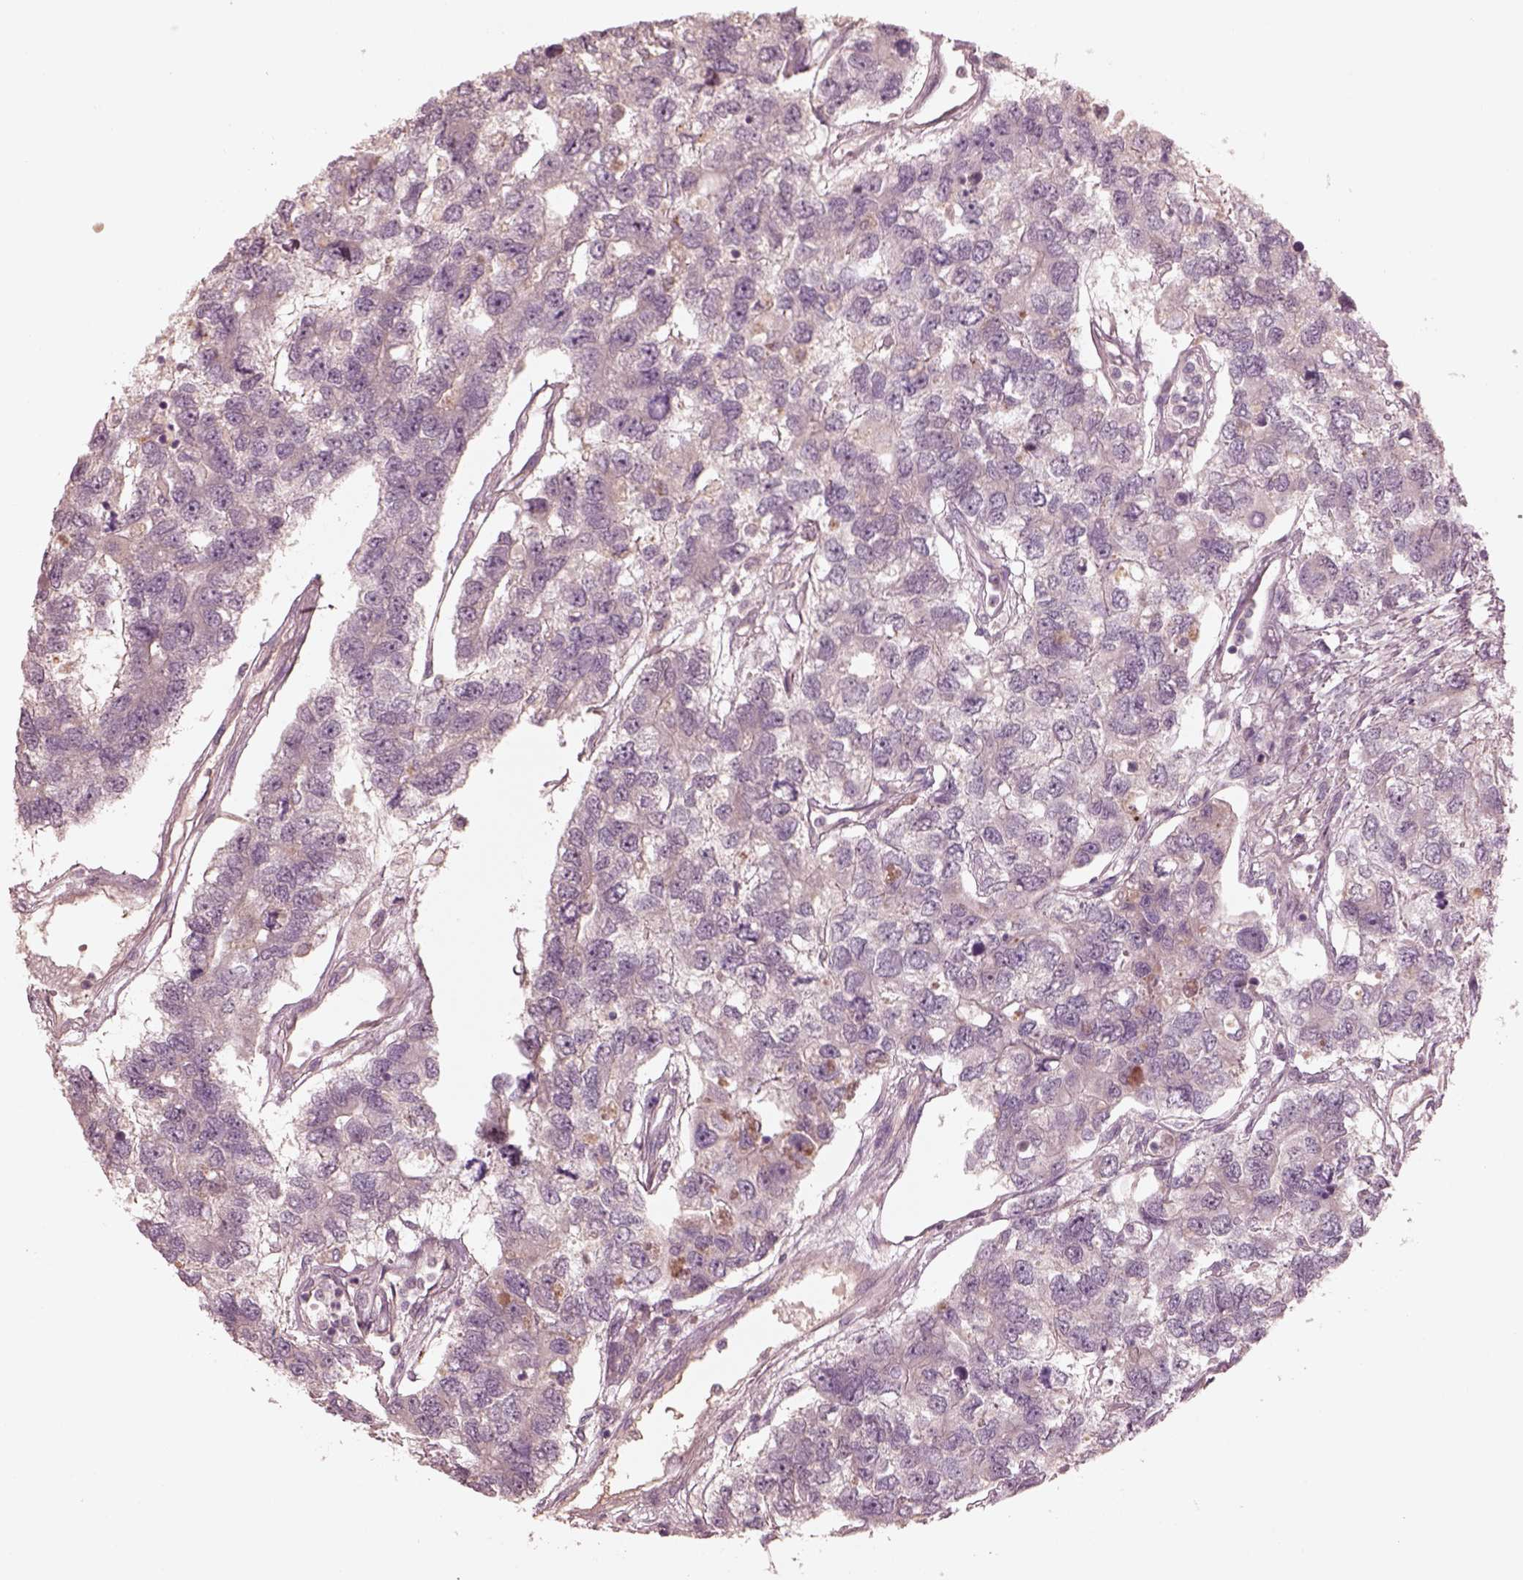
{"staining": {"intensity": "negative", "quantity": "none", "location": "none"}, "tissue": "testis cancer", "cell_type": "Tumor cells", "image_type": "cancer", "snomed": [{"axis": "morphology", "description": "Seminoma, NOS"}, {"axis": "topography", "description": "Testis"}], "caption": "Tumor cells show no significant staining in testis cancer (seminoma). (DAB (3,3'-diaminobenzidine) immunohistochemistry, high magnification).", "gene": "VWA5B1", "patient": {"sex": "male", "age": 52}}